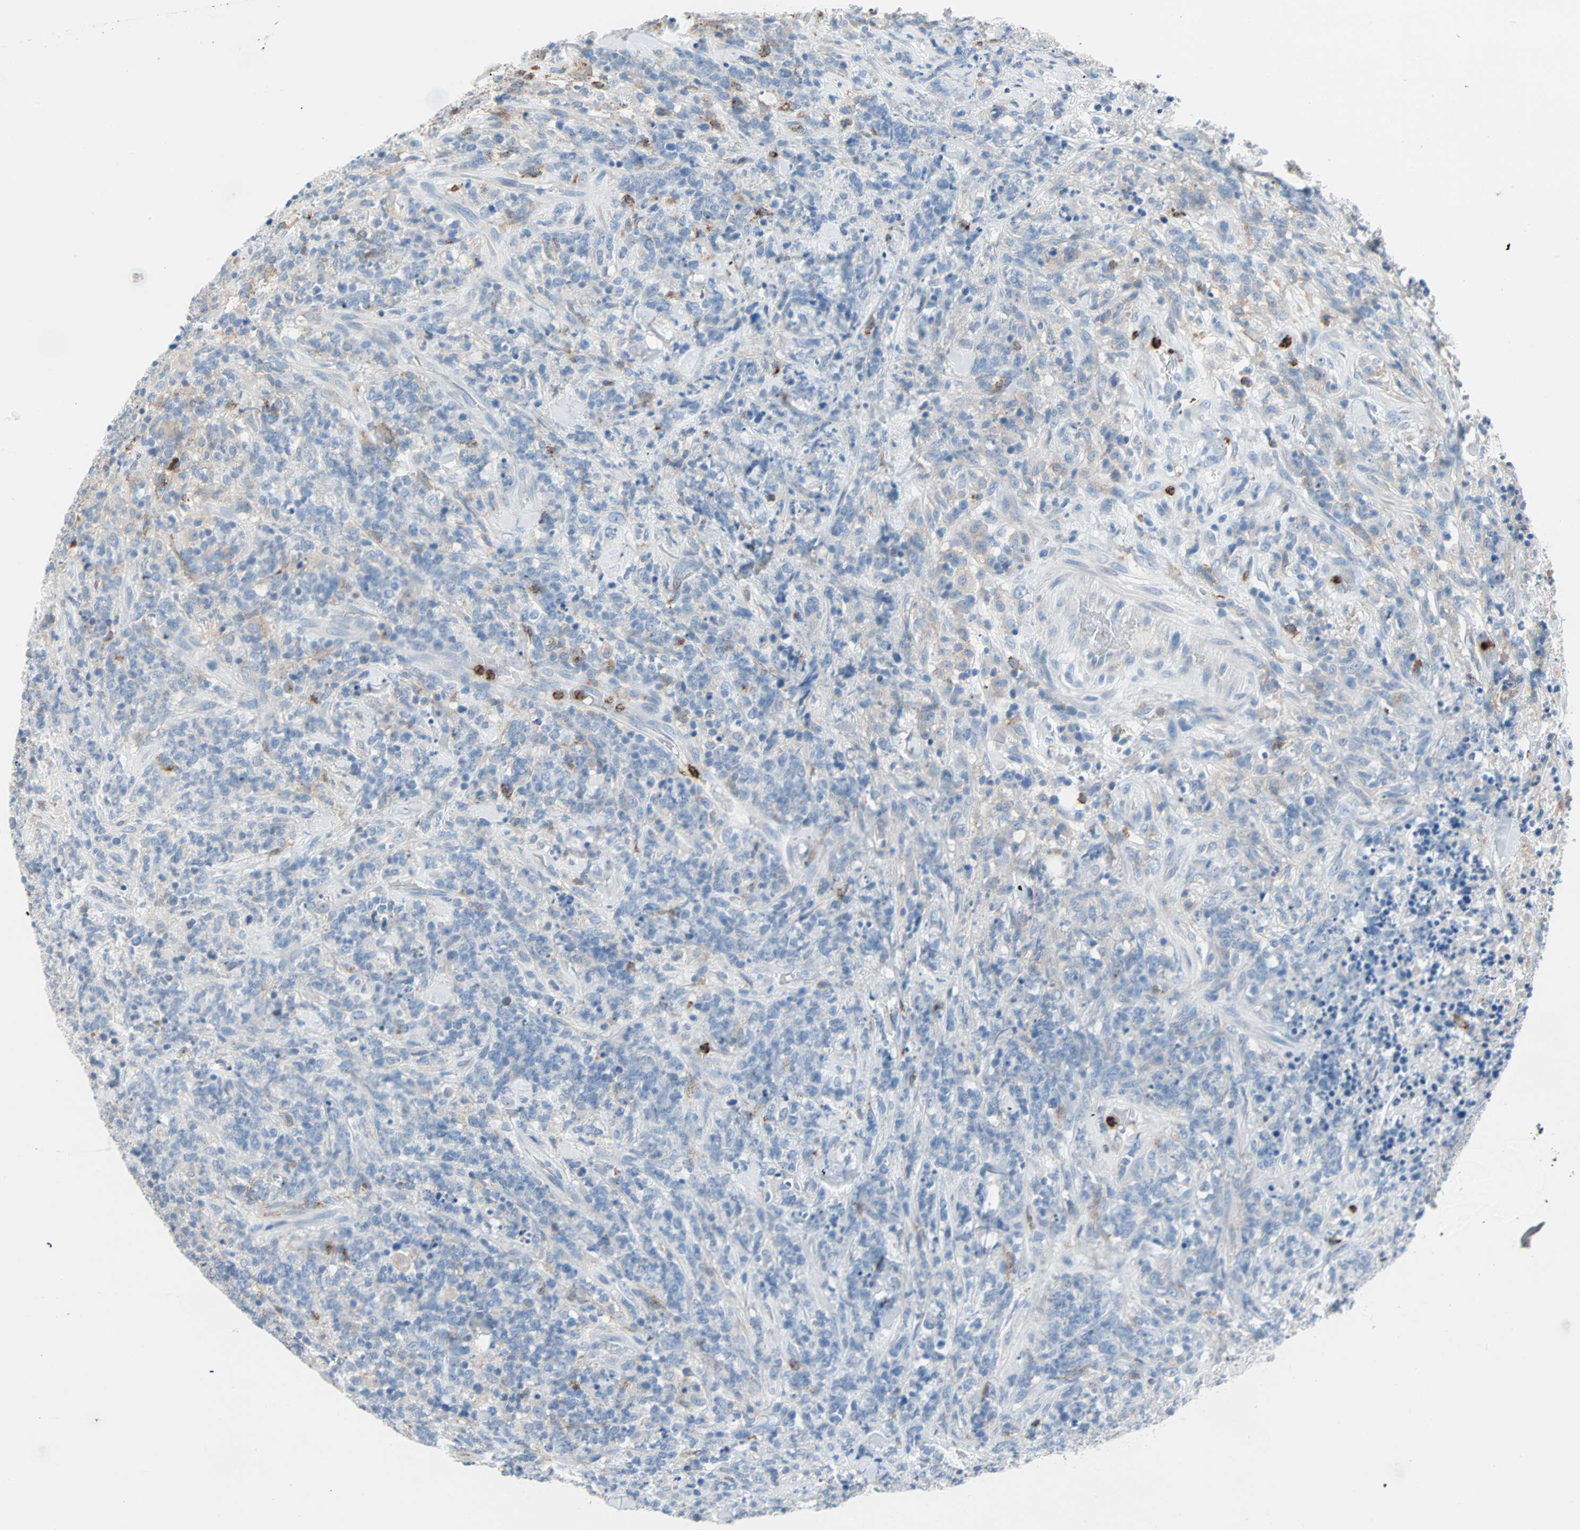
{"staining": {"intensity": "negative", "quantity": "none", "location": "none"}, "tissue": "lymphoma", "cell_type": "Tumor cells", "image_type": "cancer", "snomed": [{"axis": "morphology", "description": "Malignant lymphoma, non-Hodgkin's type, High grade"}, {"axis": "topography", "description": "Soft tissue"}], "caption": "Immunohistochemical staining of high-grade malignant lymphoma, non-Hodgkin's type displays no significant positivity in tumor cells.", "gene": "CLEC4A", "patient": {"sex": "male", "age": 18}}